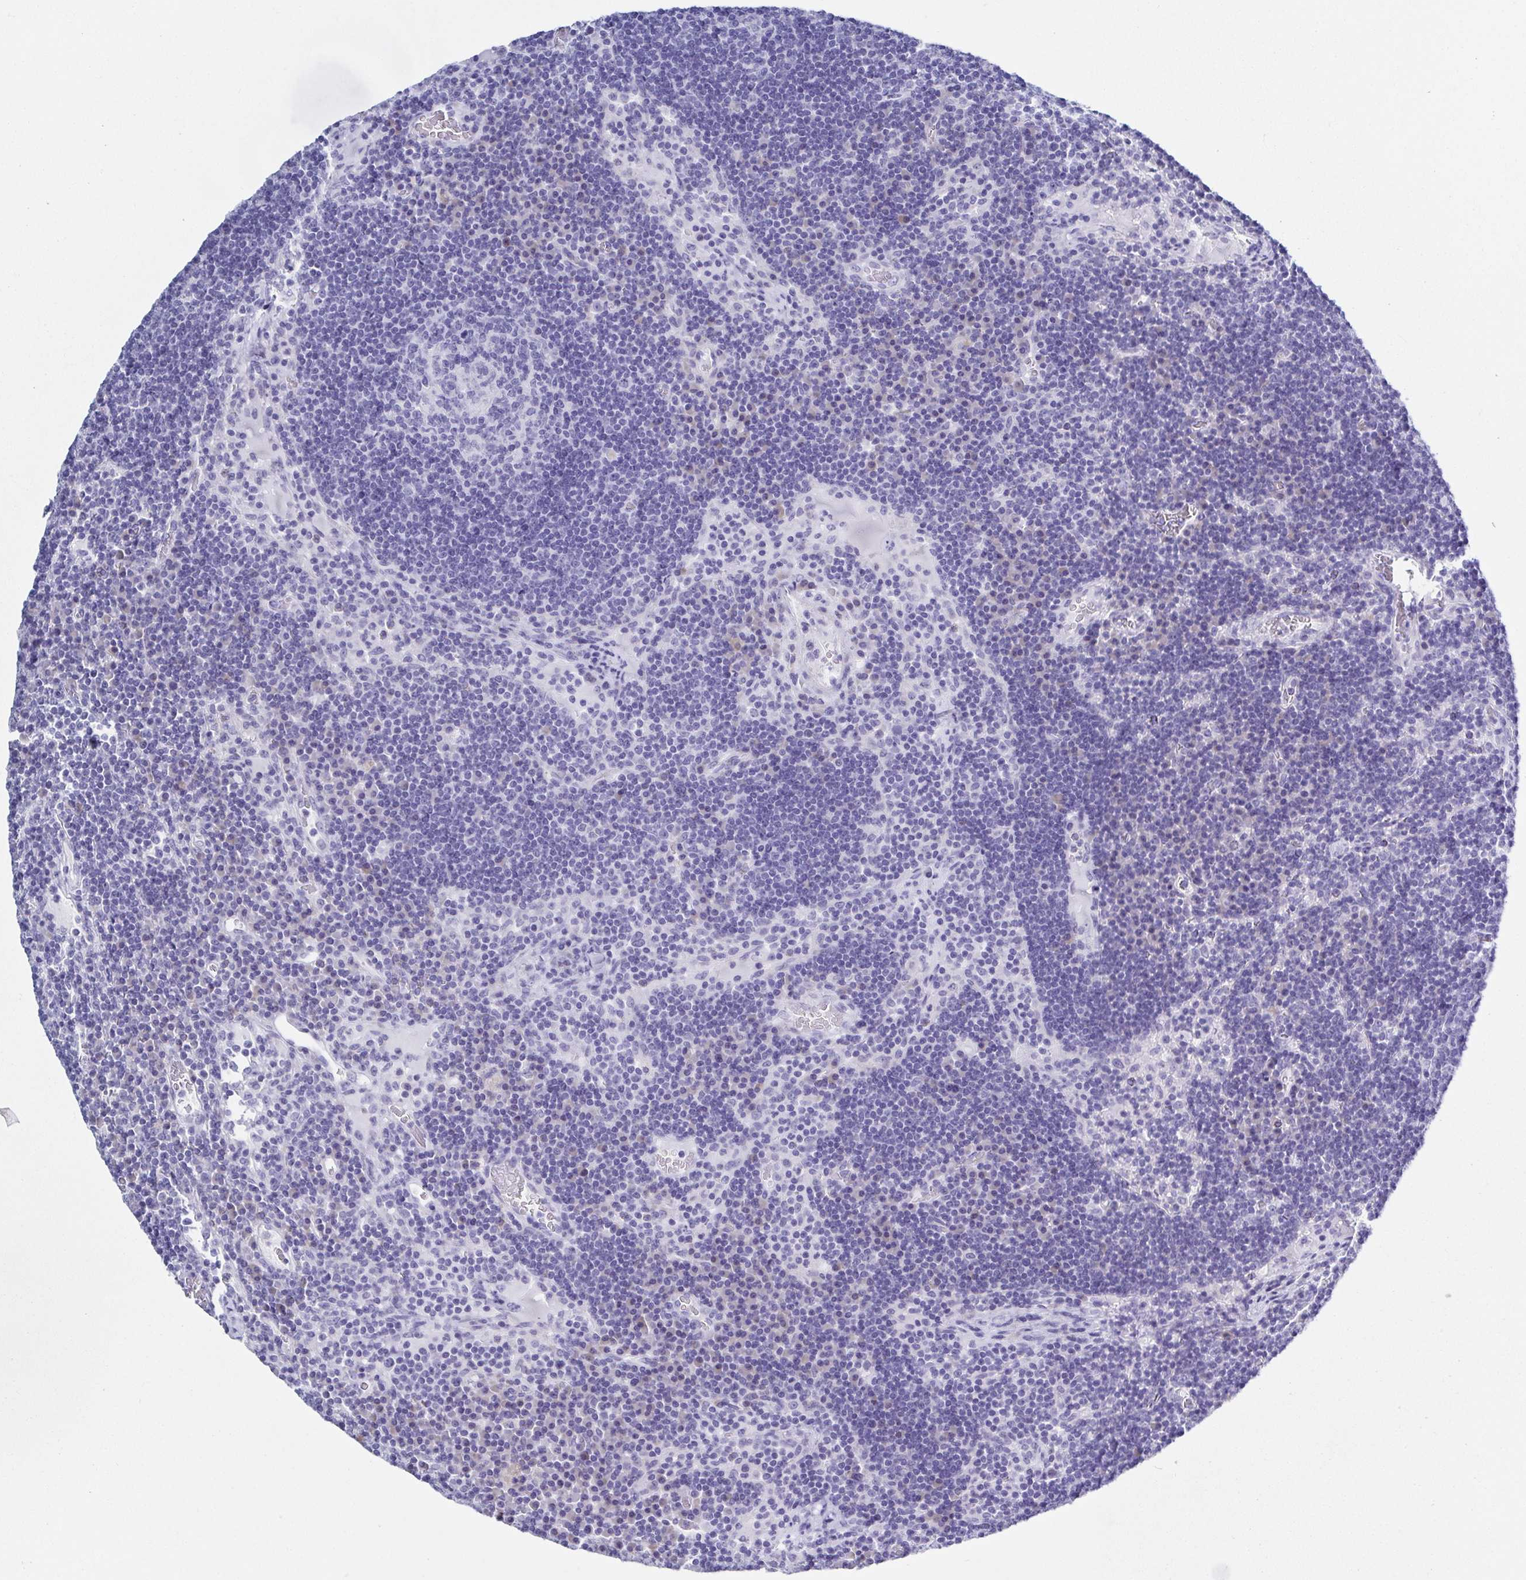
{"staining": {"intensity": "negative", "quantity": "none", "location": "none"}, "tissue": "lymph node", "cell_type": "Germinal center cells", "image_type": "normal", "snomed": [{"axis": "morphology", "description": "Normal tissue, NOS"}, {"axis": "topography", "description": "Lymph node"}], "caption": "A high-resolution photomicrograph shows immunohistochemistry staining of normal lymph node, which displays no significant positivity in germinal center cells.", "gene": "TNNT2", "patient": {"sex": "male", "age": 67}}